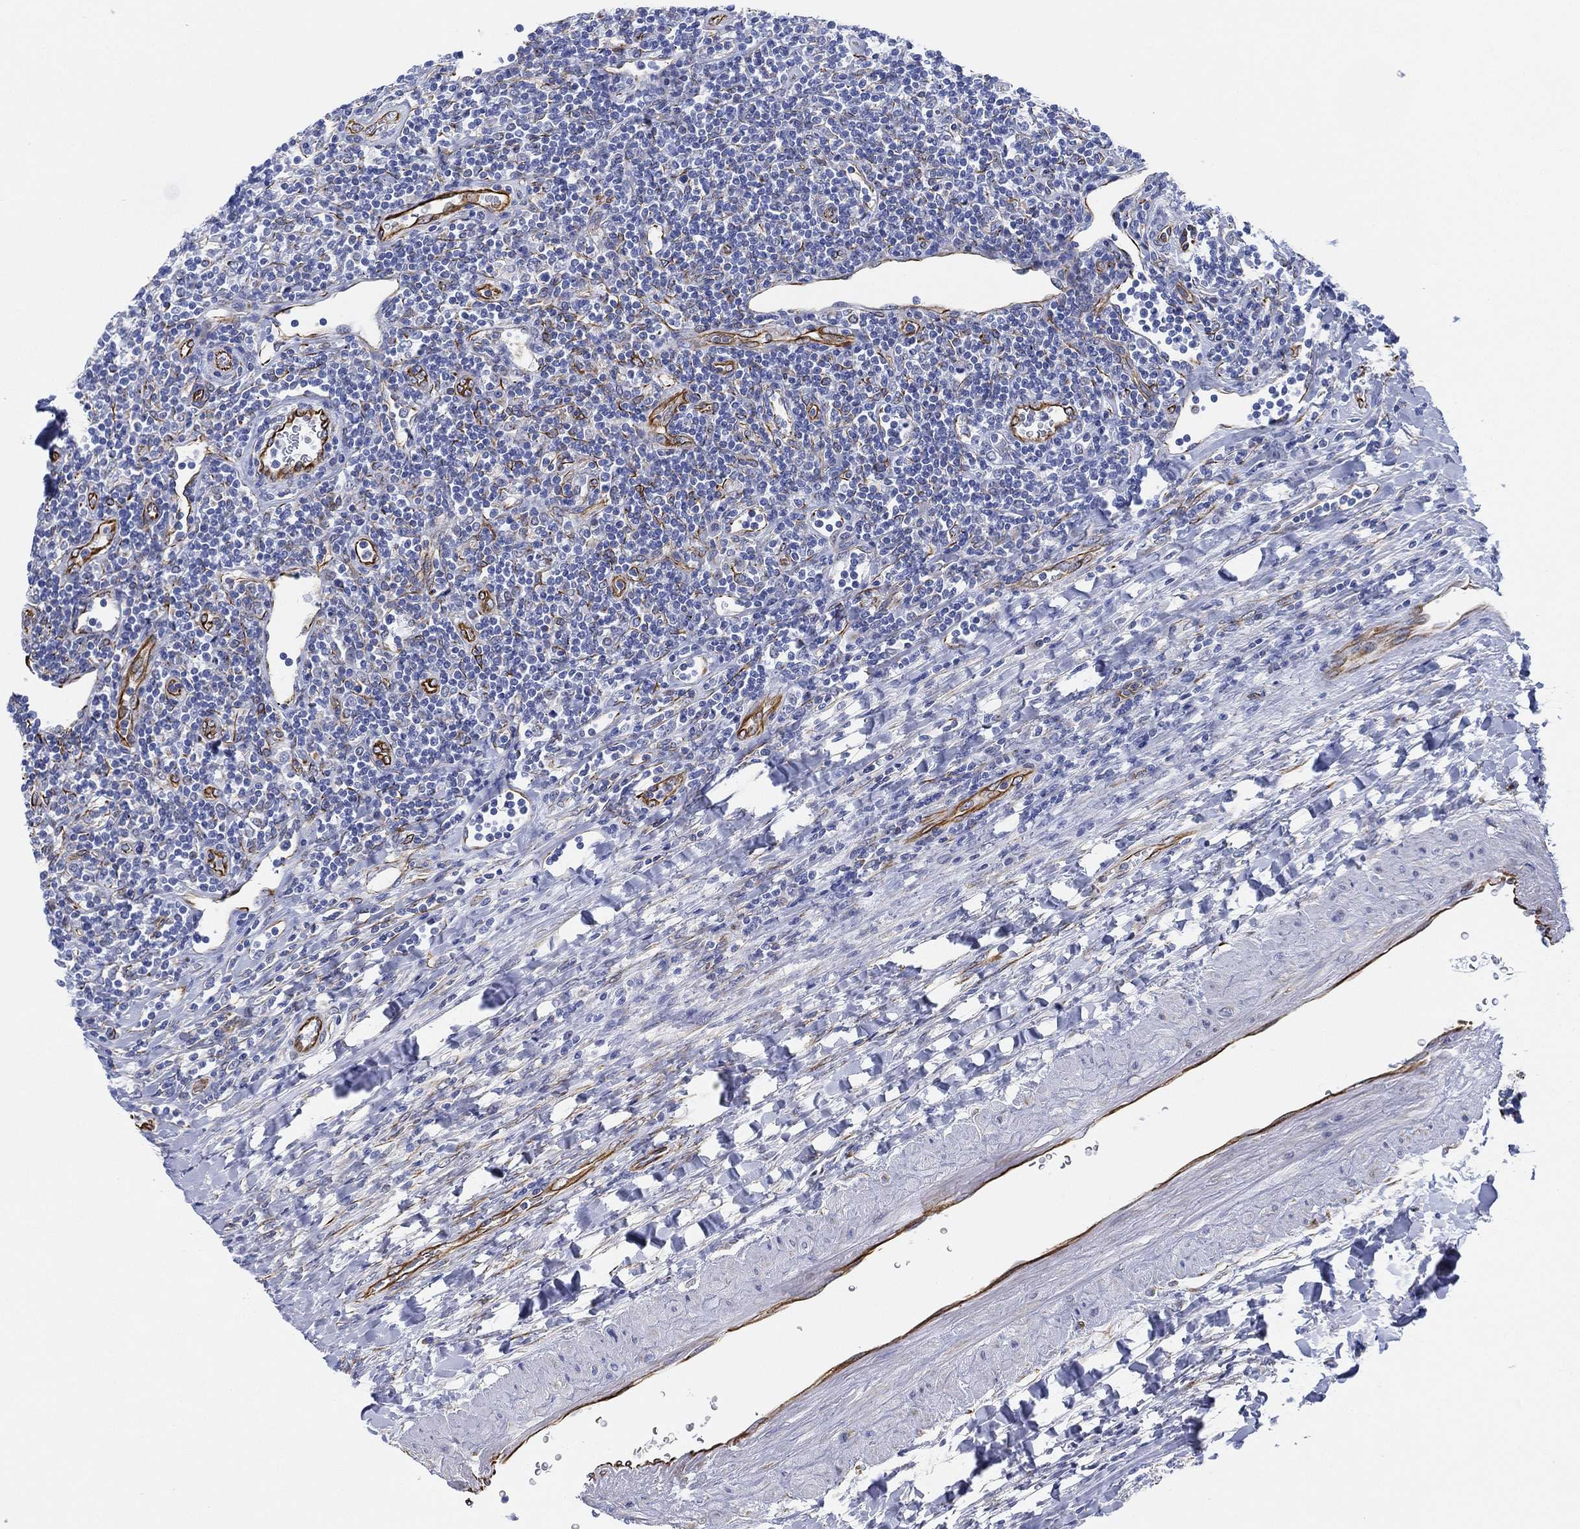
{"staining": {"intensity": "negative", "quantity": "none", "location": "none"}, "tissue": "lymphoma", "cell_type": "Tumor cells", "image_type": "cancer", "snomed": [{"axis": "morphology", "description": "Hodgkin's disease, NOS"}, {"axis": "topography", "description": "Lymph node"}], "caption": "A histopathology image of human Hodgkin's disease is negative for staining in tumor cells.", "gene": "PSKH2", "patient": {"sex": "male", "age": 40}}